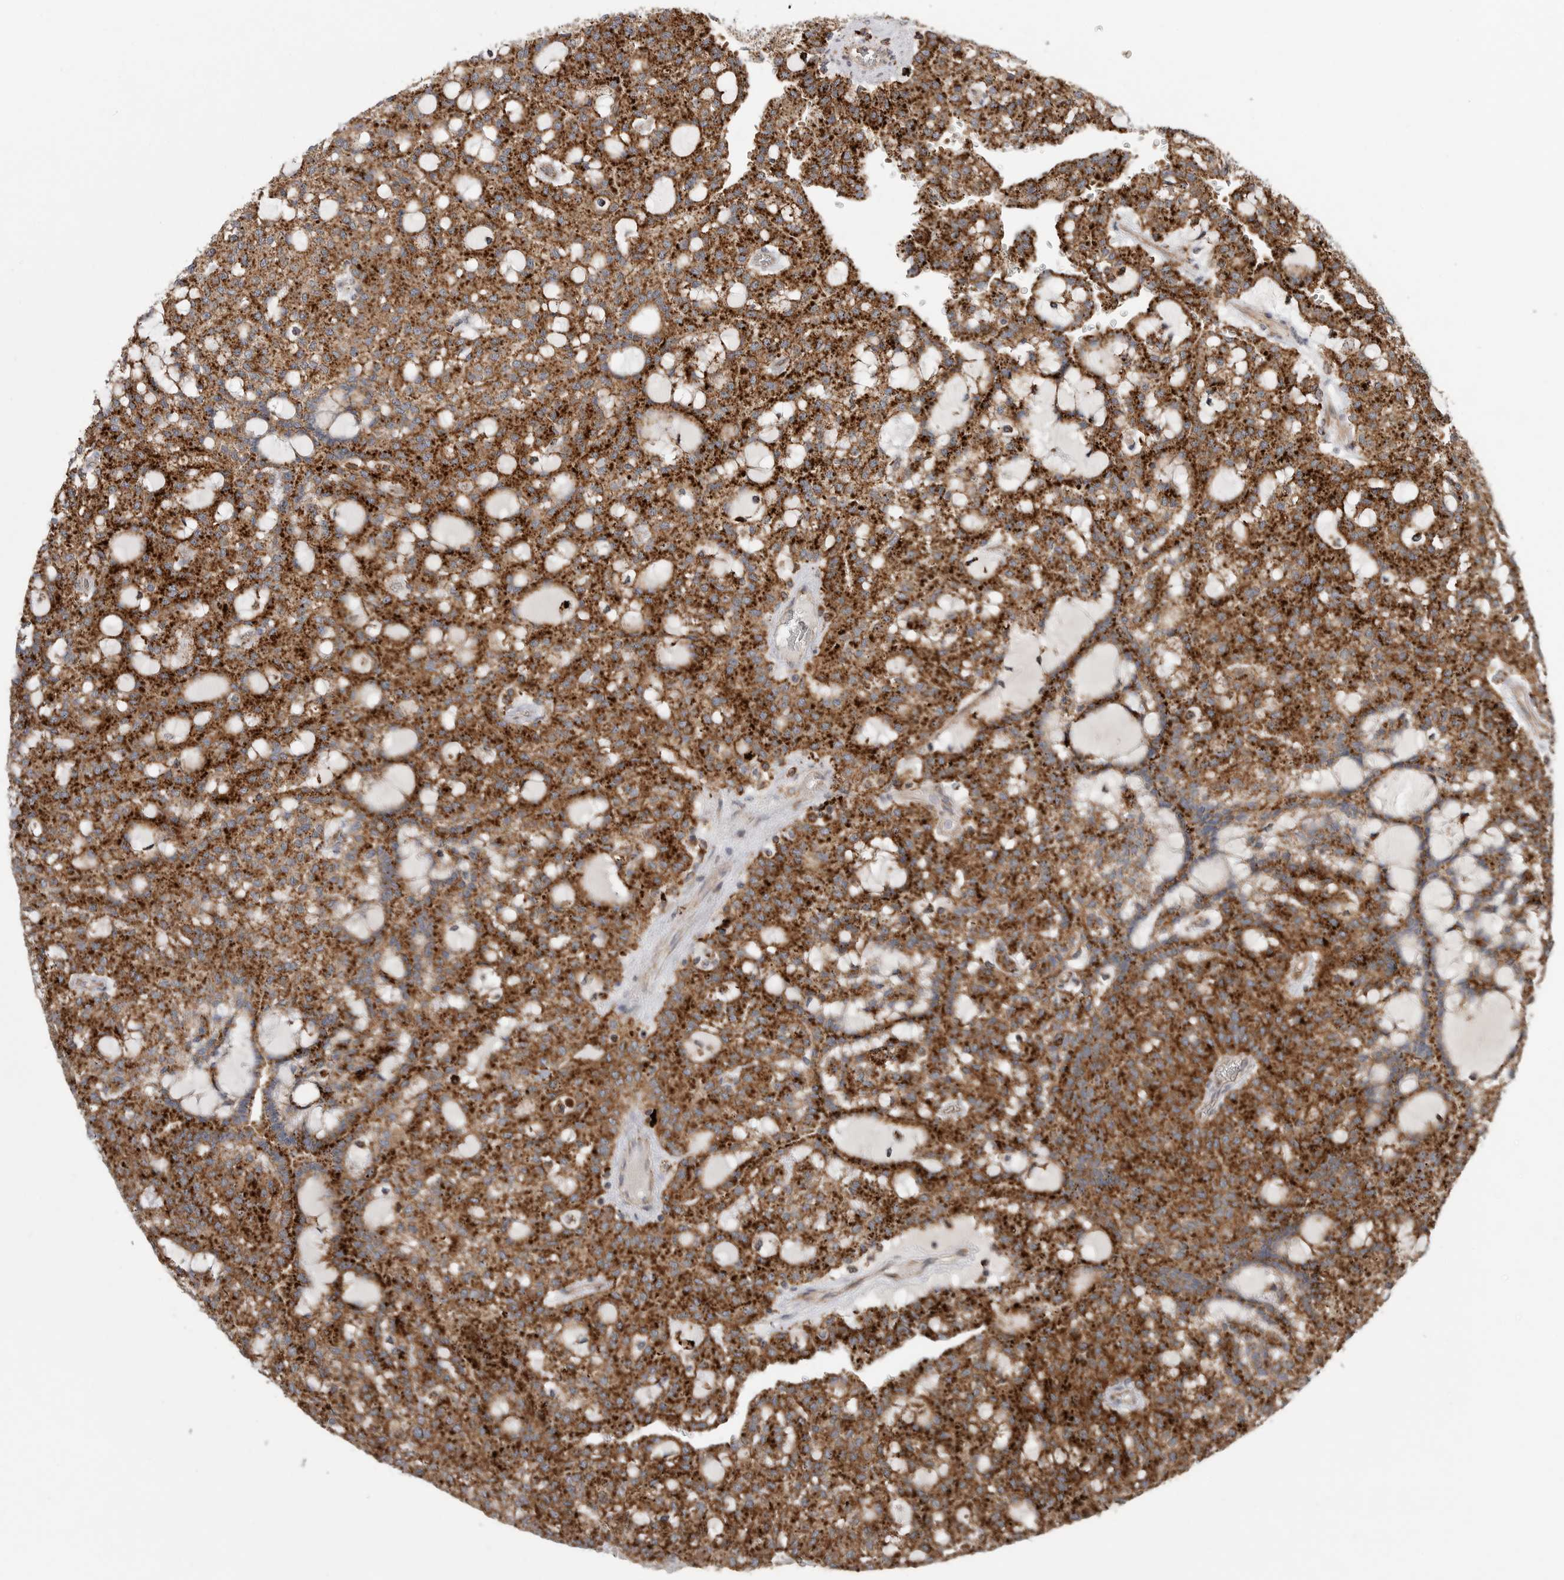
{"staining": {"intensity": "strong", "quantity": ">75%", "location": "cytoplasmic/membranous"}, "tissue": "renal cancer", "cell_type": "Tumor cells", "image_type": "cancer", "snomed": [{"axis": "morphology", "description": "Adenocarcinoma, NOS"}, {"axis": "topography", "description": "Kidney"}], "caption": "Strong cytoplasmic/membranous positivity for a protein is appreciated in approximately >75% of tumor cells of renal adenocarcinoma using immunohistochemistry.", "gene": "GALNS", "patient": {"sex": "male", "age": 63}}